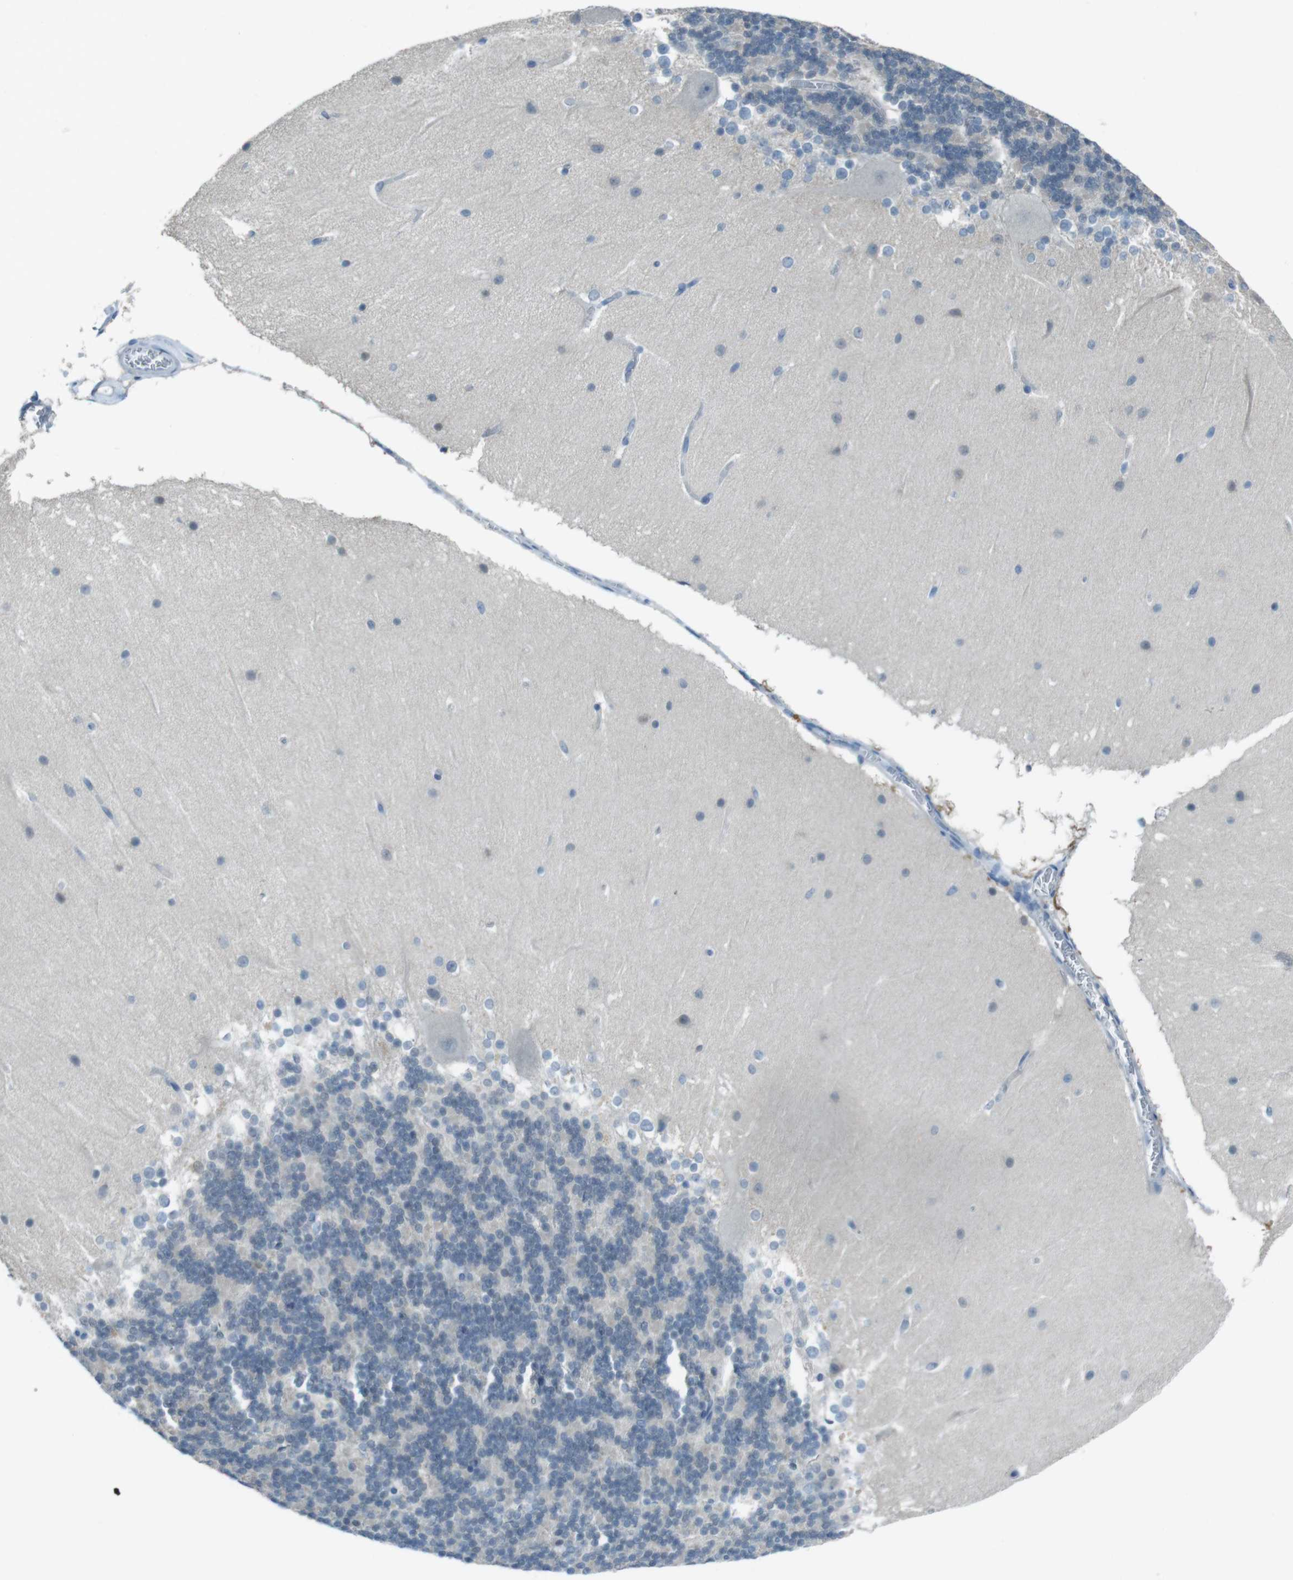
{"staining": {"intensity": "negative", "quantity": "none", "location": "none"}, "tissue": "cerebellum", "cell_type": "Cells in granular layer", "image_type": "normal", "snomed": [{"axis": "morphology", "description": "Normal tissue, NOS"}, {"axis": "topography", "description": "Cerebellum"}], "caption": "Benign cerebellum was stained to show a protein in brown. There is no significant expression in cells in granular layer.", "gene": "ENTPD7", "patient": {"sex": "female", "age": 19}}